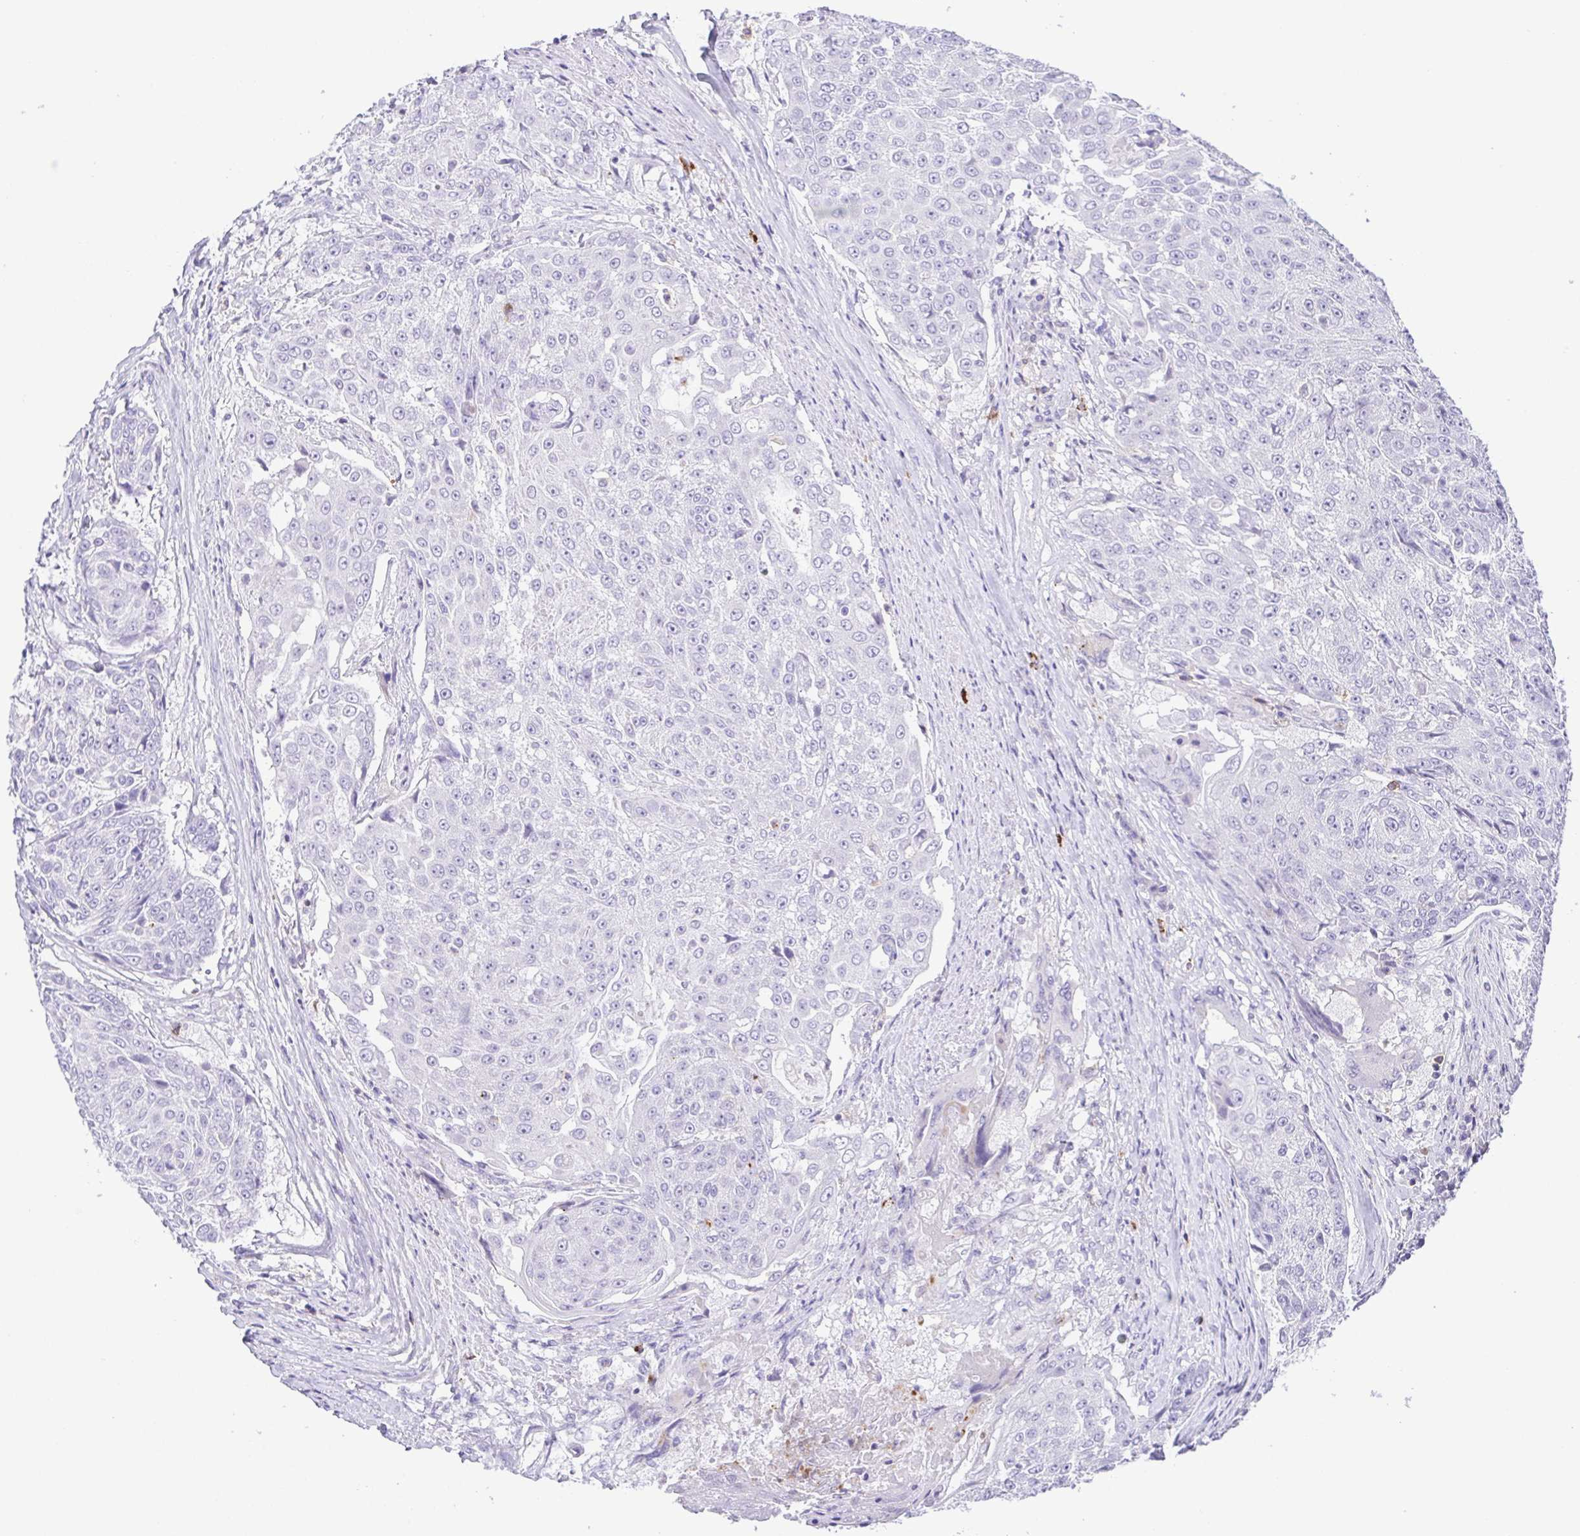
{"staining": {"intensity": "negative", "quantity": "none", "location": "none"}, "tissue": "urothelial cancer", "cell_type": "Tumor cells", "image_type": "cancer", "snomed": [{"axis": "morphology", "description": "Urothelial carcinoma, High grade"}, {"axis": "topography", "description": "Urinary bladder"}], "caption": "DAB (3,3'-diaminobenzidine) immunohistochemical staining of human urothelial carcinoma (high-grade) exhibits no significant positivity in tumor cells.", "gene": "PGLYRP1", "patient": {"sex": "female", "age": 63}}